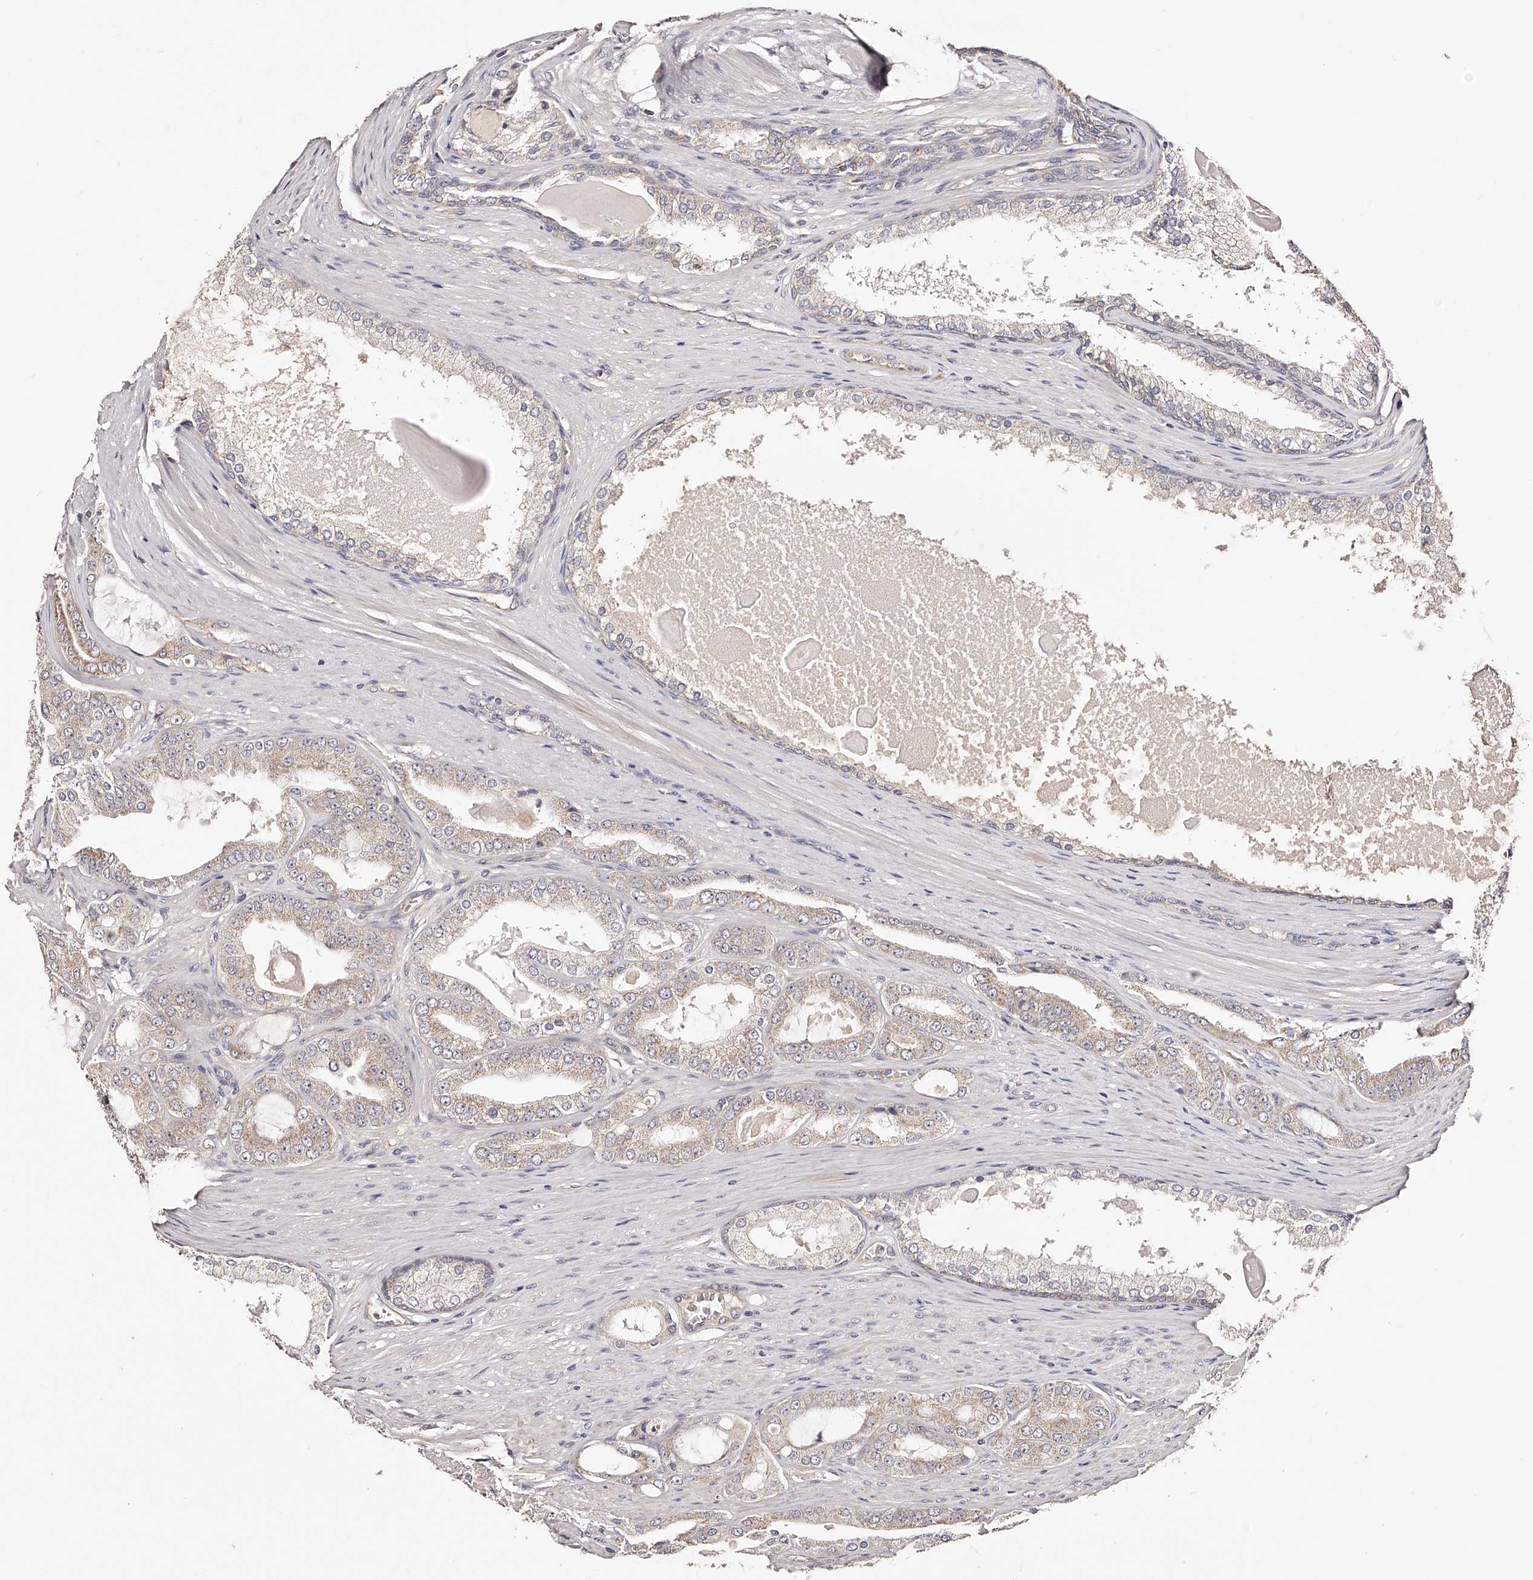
{"staining": {"intensity": "weak", "quantity": "<25%", "location": "cytoplasmic/membranous"}, "tissue": "prostate cancer", "cell_type": "Tumor cells", "image_type": "cancer", "snomed": [{"axis": "morphology", "description": "Adenocarcinoma, High grade"}, {"axis": "topography", "description": "Prostate"}], "caption": "High magnification brightfield microscopy of prostate adenocarcinoma (high-grade) stained with DAB (brown) and counterstained with hematoxylin (blue): tumor cells show no significant positivity.", "gene": "USP21", "patient": {"sex": "male", "age": 60}}